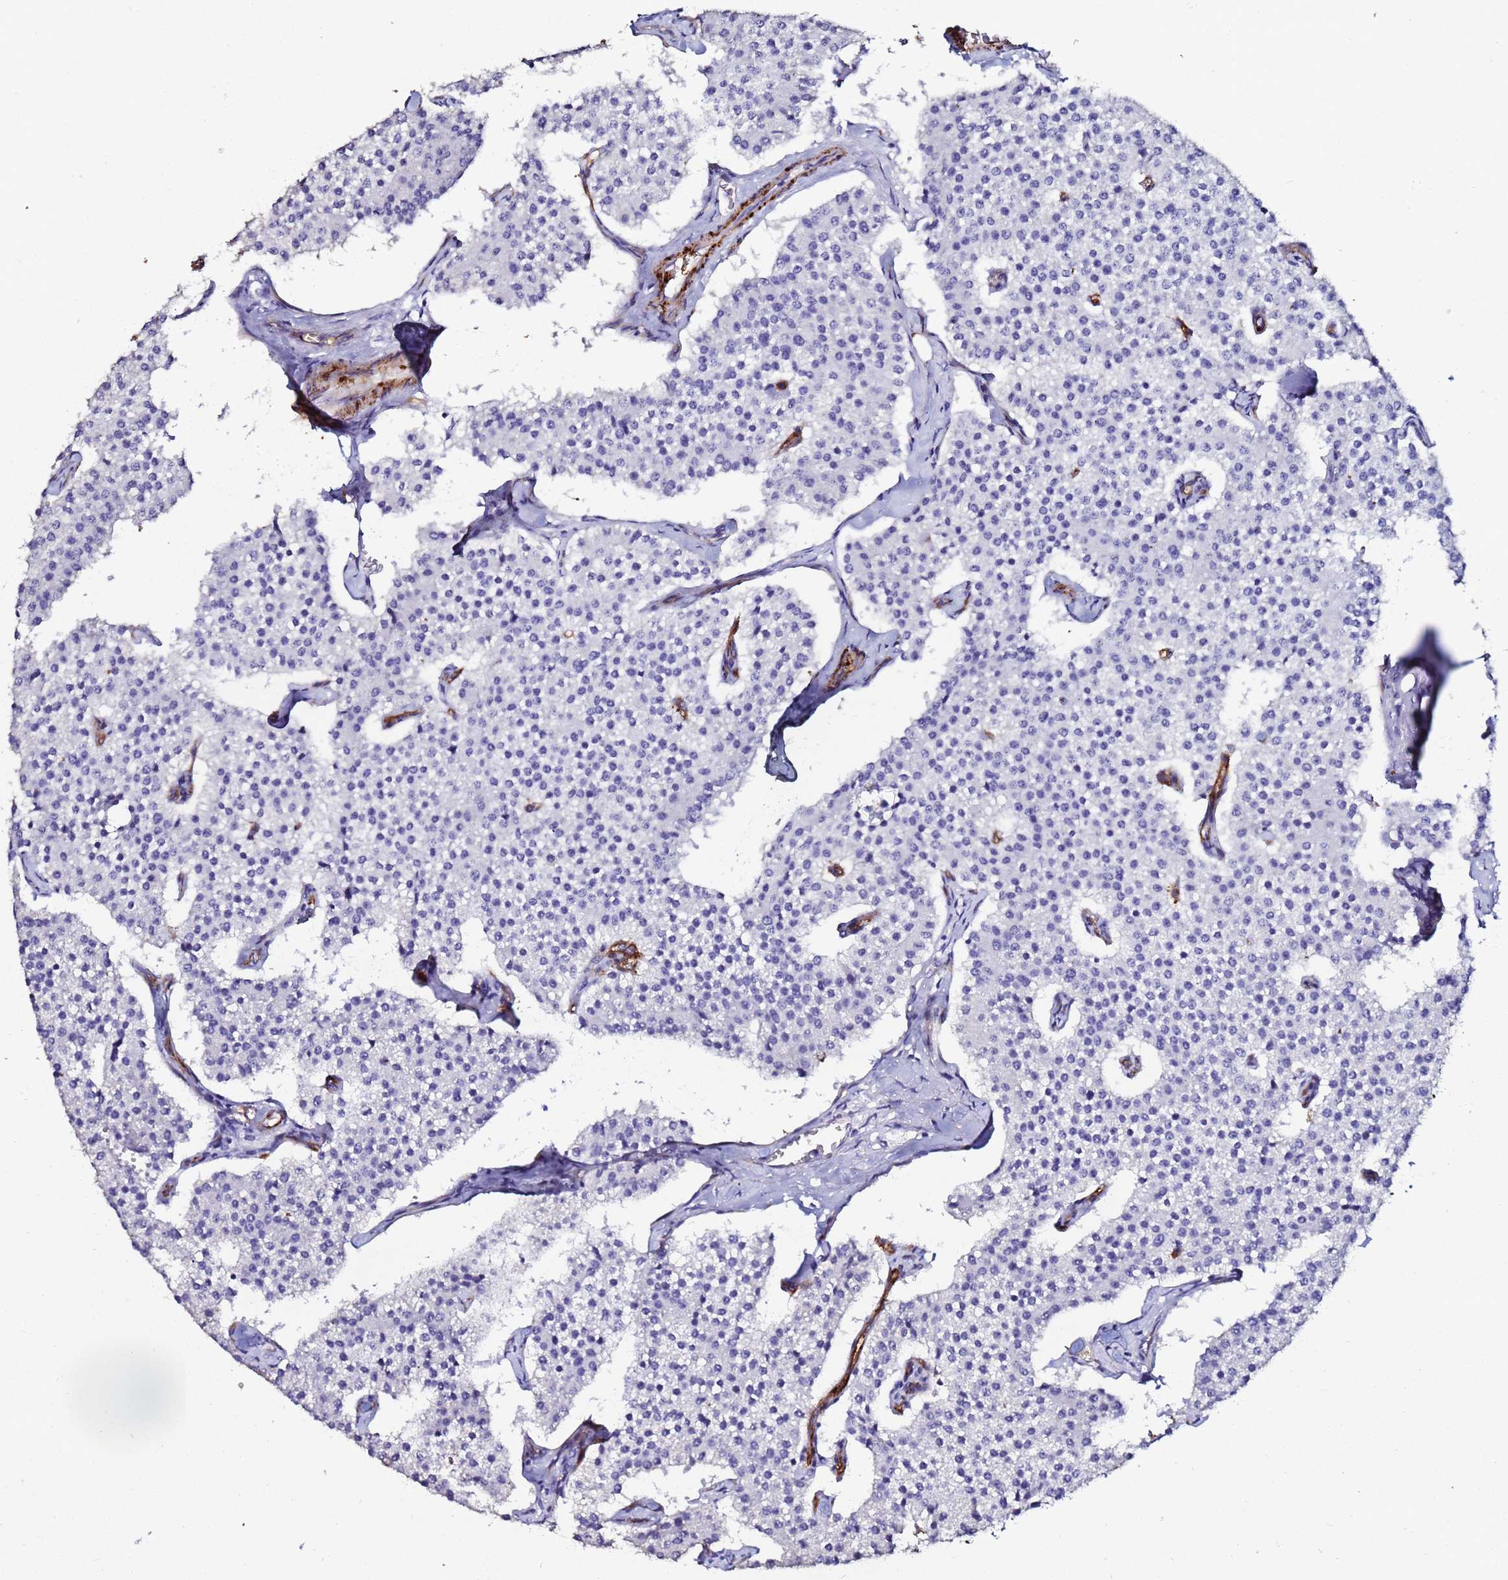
{"staining": {"intensity": "negative", "quantity": "none", "location": "none"}, "tissue": "carcinoid", "cell_type": "Tumor cells", "image_type": "cancer", "snomed": [{"axis": "morphology", "description": "Carcinoid, malignant, NOS"}, {"axis": "topography", "description": "Colon"}], "caption": "Photomicrograph shows no protein positivity in tumor cells of malignant carcinoid tissue. (Immunohistochemistry, brightfield microscopy, high magnification).", "gene": "DEFB104A", "patient": {"sex": "female", "age": 52}}